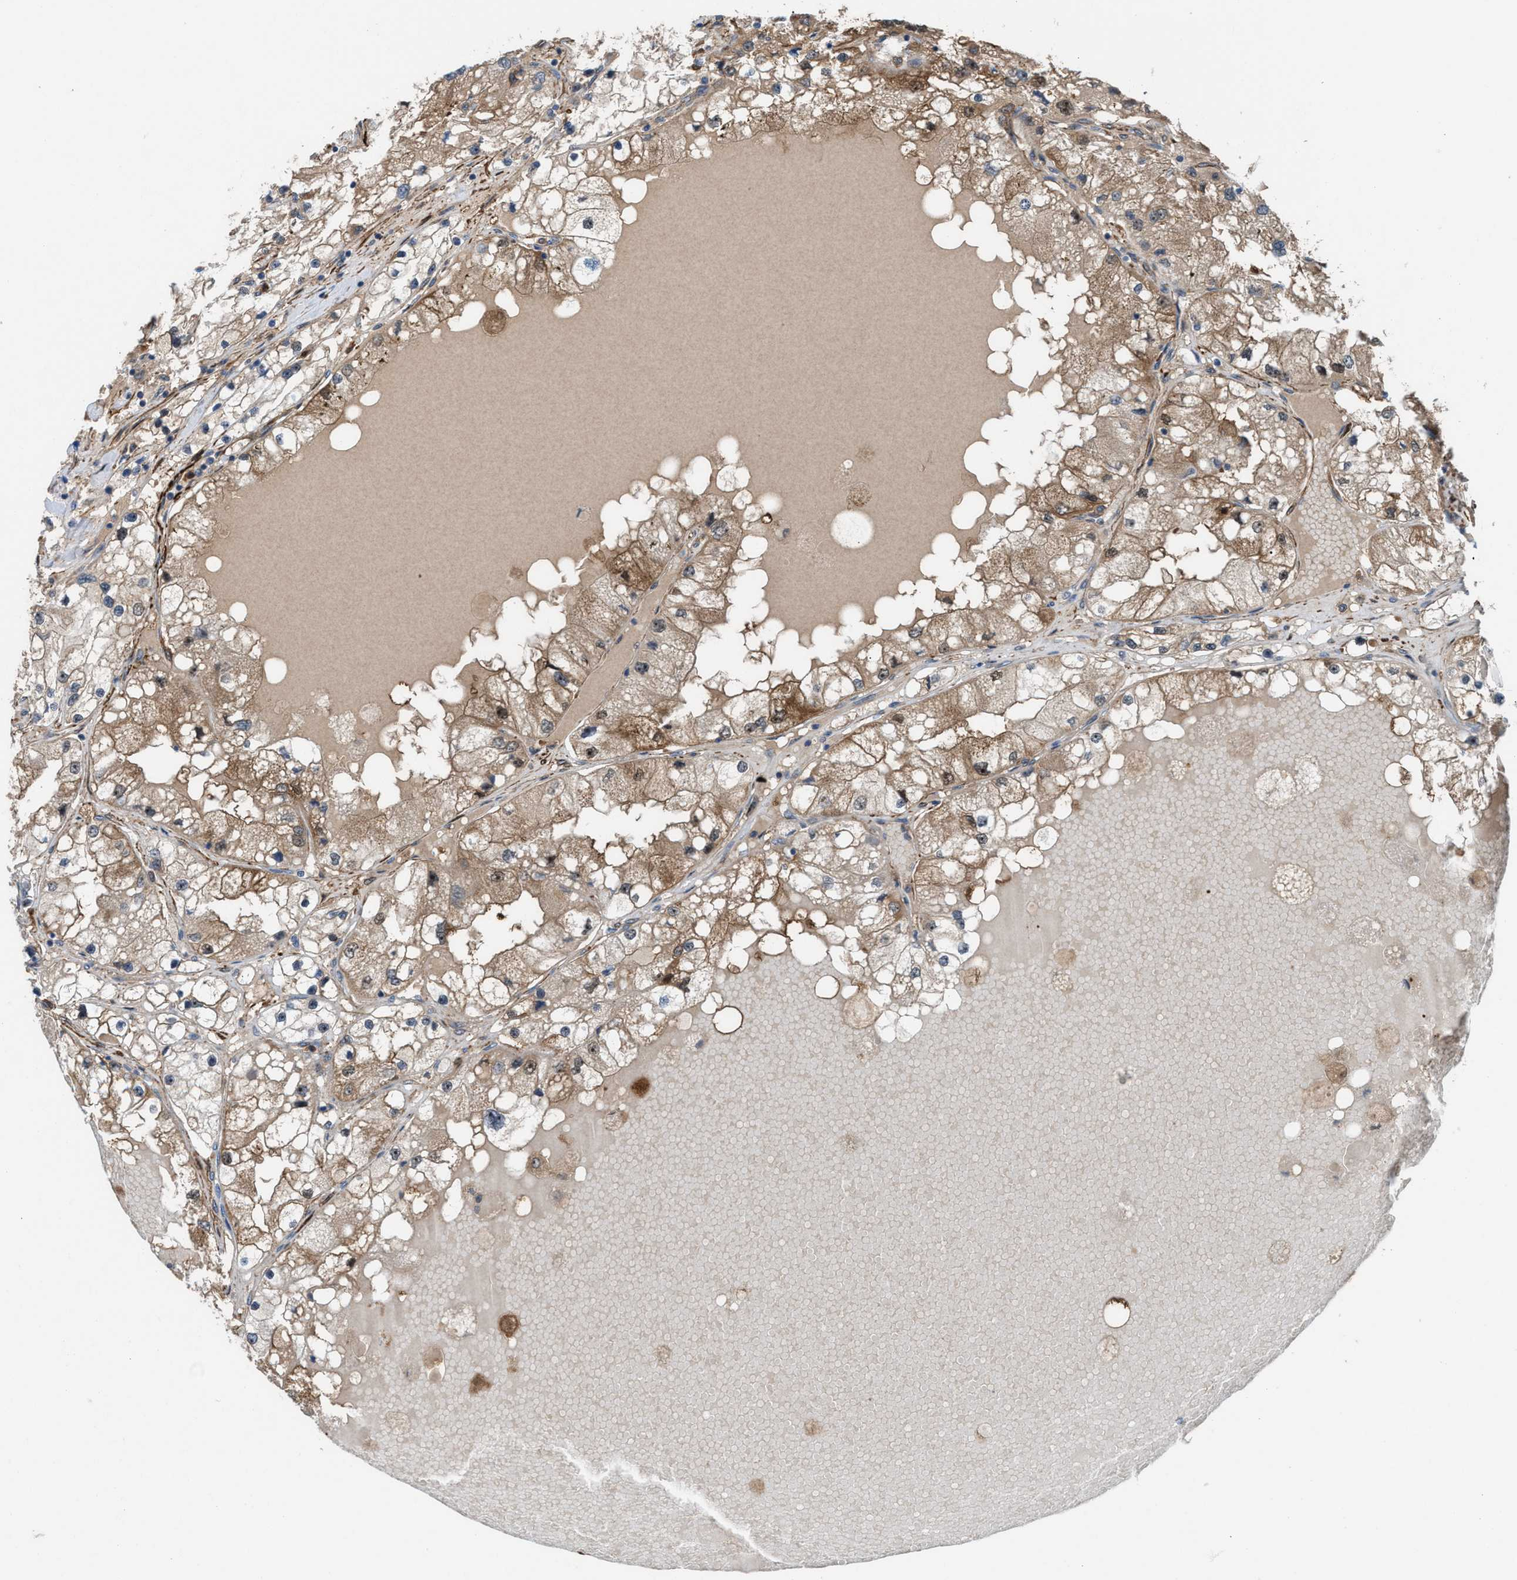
{"staining": {"intensity": "moderate", "quantity": ">75%", "location": "cytoplasmic/membranous"}, "tissue": "renal cancer", "cell_type": "Tumor cells", "image_type": "cancer", "snomed": [{"axis": "morphology", "description": "Adenocarcinoma, NOS"}, {"axis": "topography", "description": "Kidney"}], "caption": "Immunohistochemical staining of adenocarcinoma (renal) displays moderate cytoplasmic/membranous protein expression in about >75% of tumor cells.", "gene": "NQO2", "patient": {"sex": "male", "age": 68}}